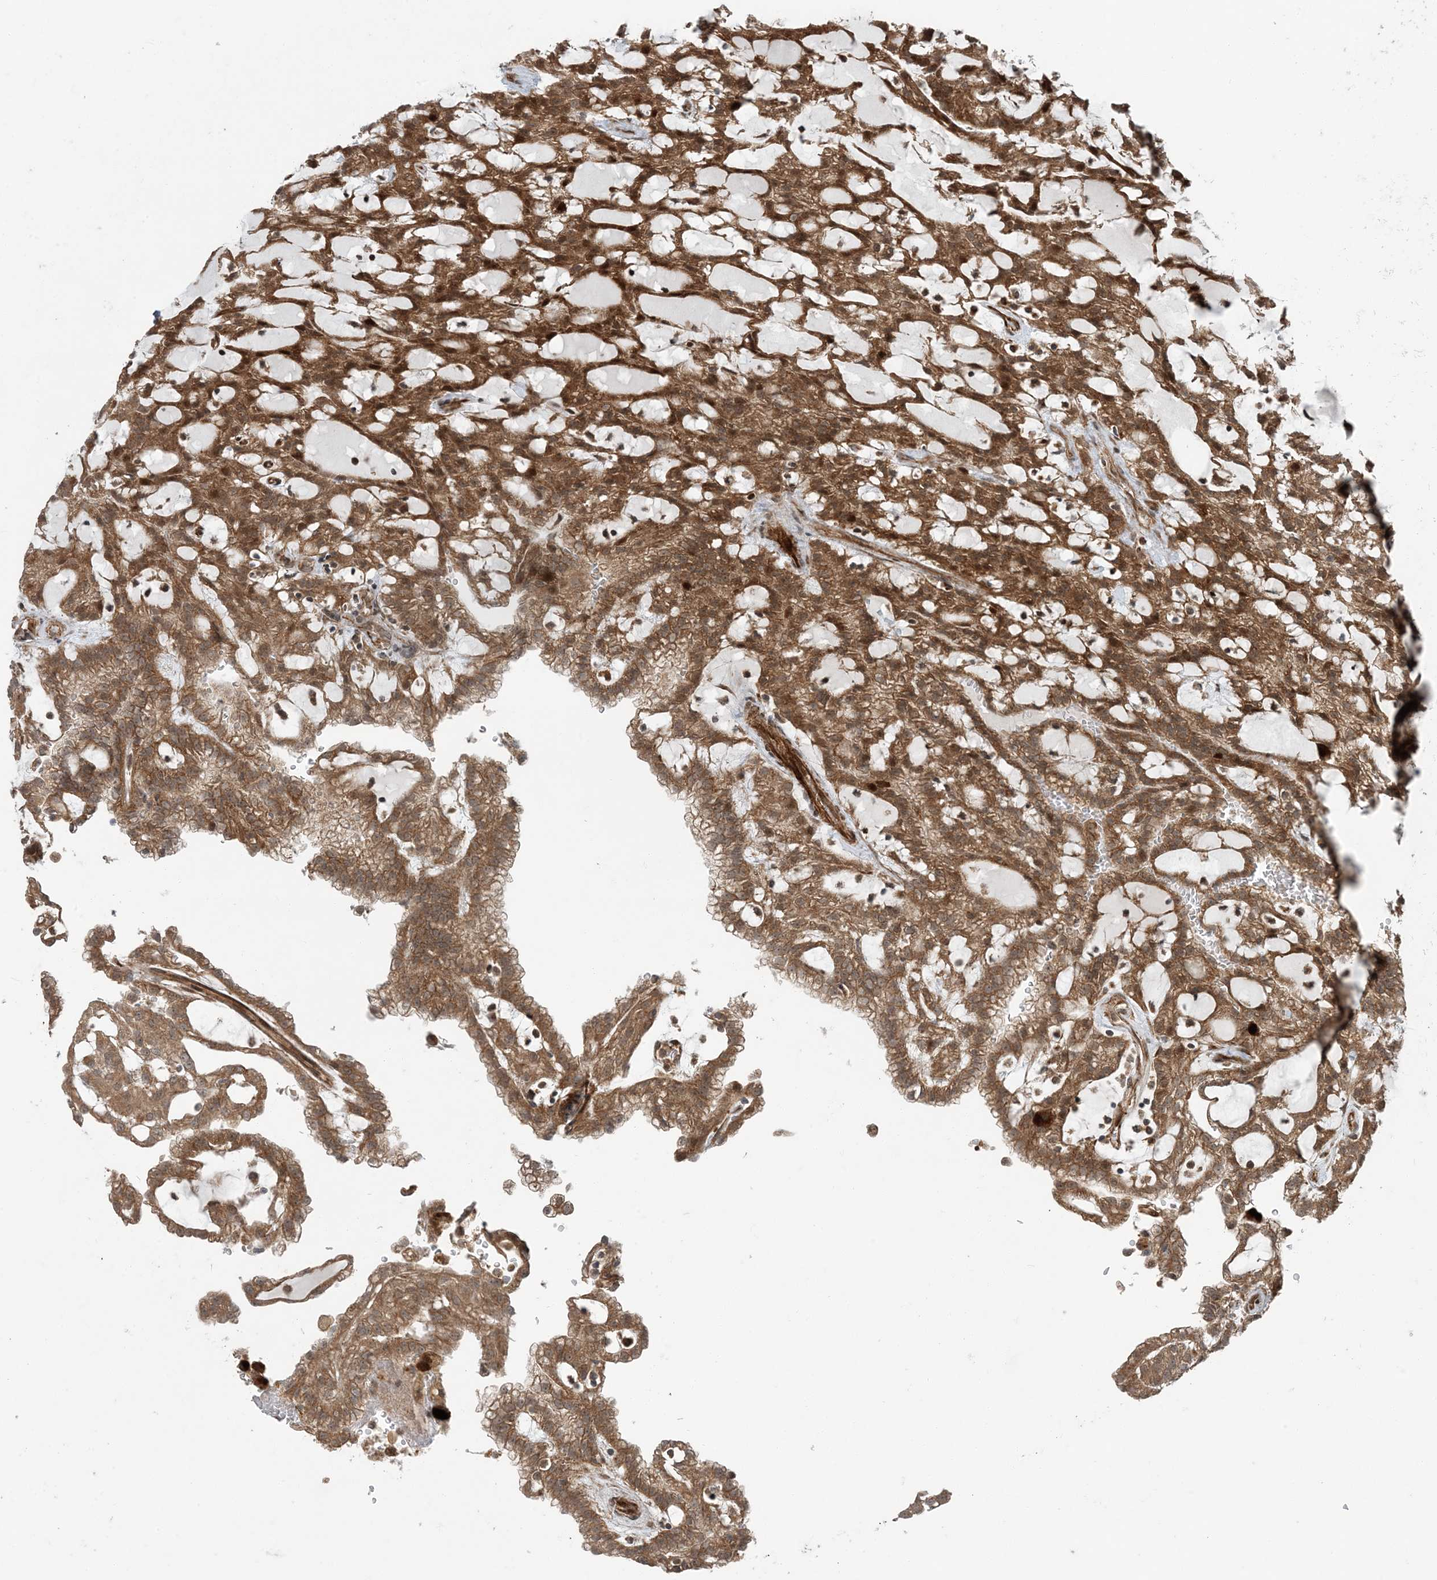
{"staining": {"intensity": "moderate", "quantity": ">75%", "location": "cytoplasmic/membranous,nuclear"}, "tissue": "renal cancer", "cell_type": "Tumor cells", "image_type": "cancer", "snomed": [{"axis": "morphology", "description": "Adenocarcinoma, NOS"}, {"axis": "topography", "description": "Kidney"}], "caption": "A brown stain shows moderate cytoplasmic/membranous and nuclear positivity of a protein in renal cancer tumor cells.", "gene": "EDEM2", "patient": {"sex": "male", "age": 63}}